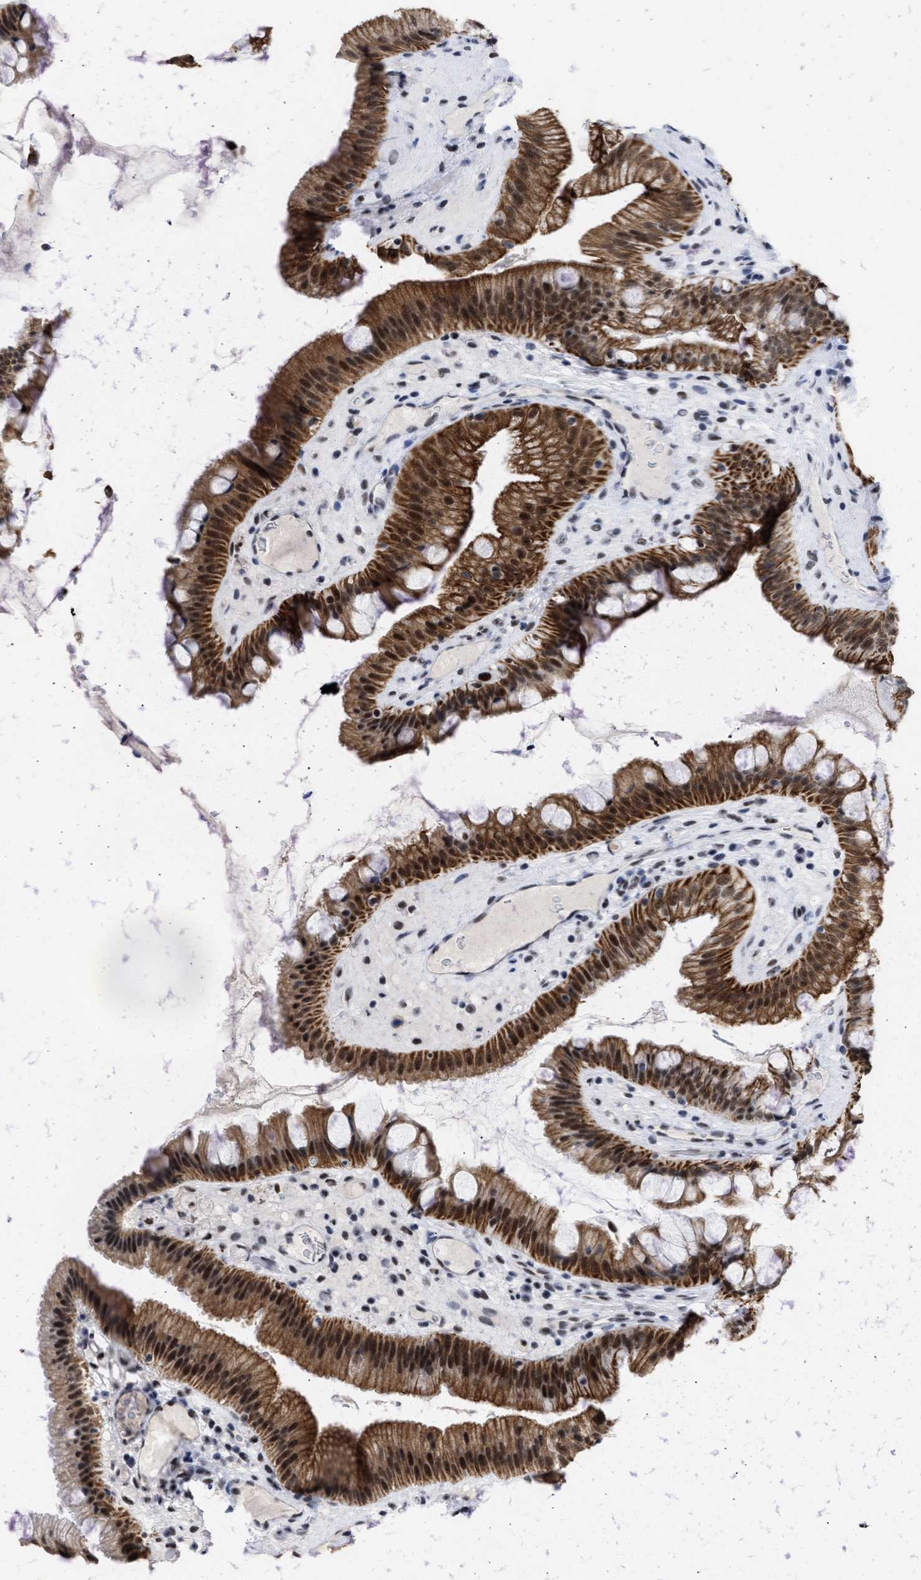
{"staining": {"intensity": "strong", "quantity": ">75%", "location": "cytoplasmic/membranous,nuclear"}, "tissue": "gallbladder", "cell_type": "Glandular cells", "image_type": "normal", "snomed": [{"axis": "morphology", "description": "Normal tissue, NOS"}, {"axis": "topography", "description": "Gallbladder"}], "caption": "Immunohistochemical staining of unremarkable gallbladder displays >75% levels of strong cytoplasmic/membranous,nuclear protein positivity in about >75% of glandular cells.", "gene": "DDX41", "patient": {"sex": "male", "age": 49}}